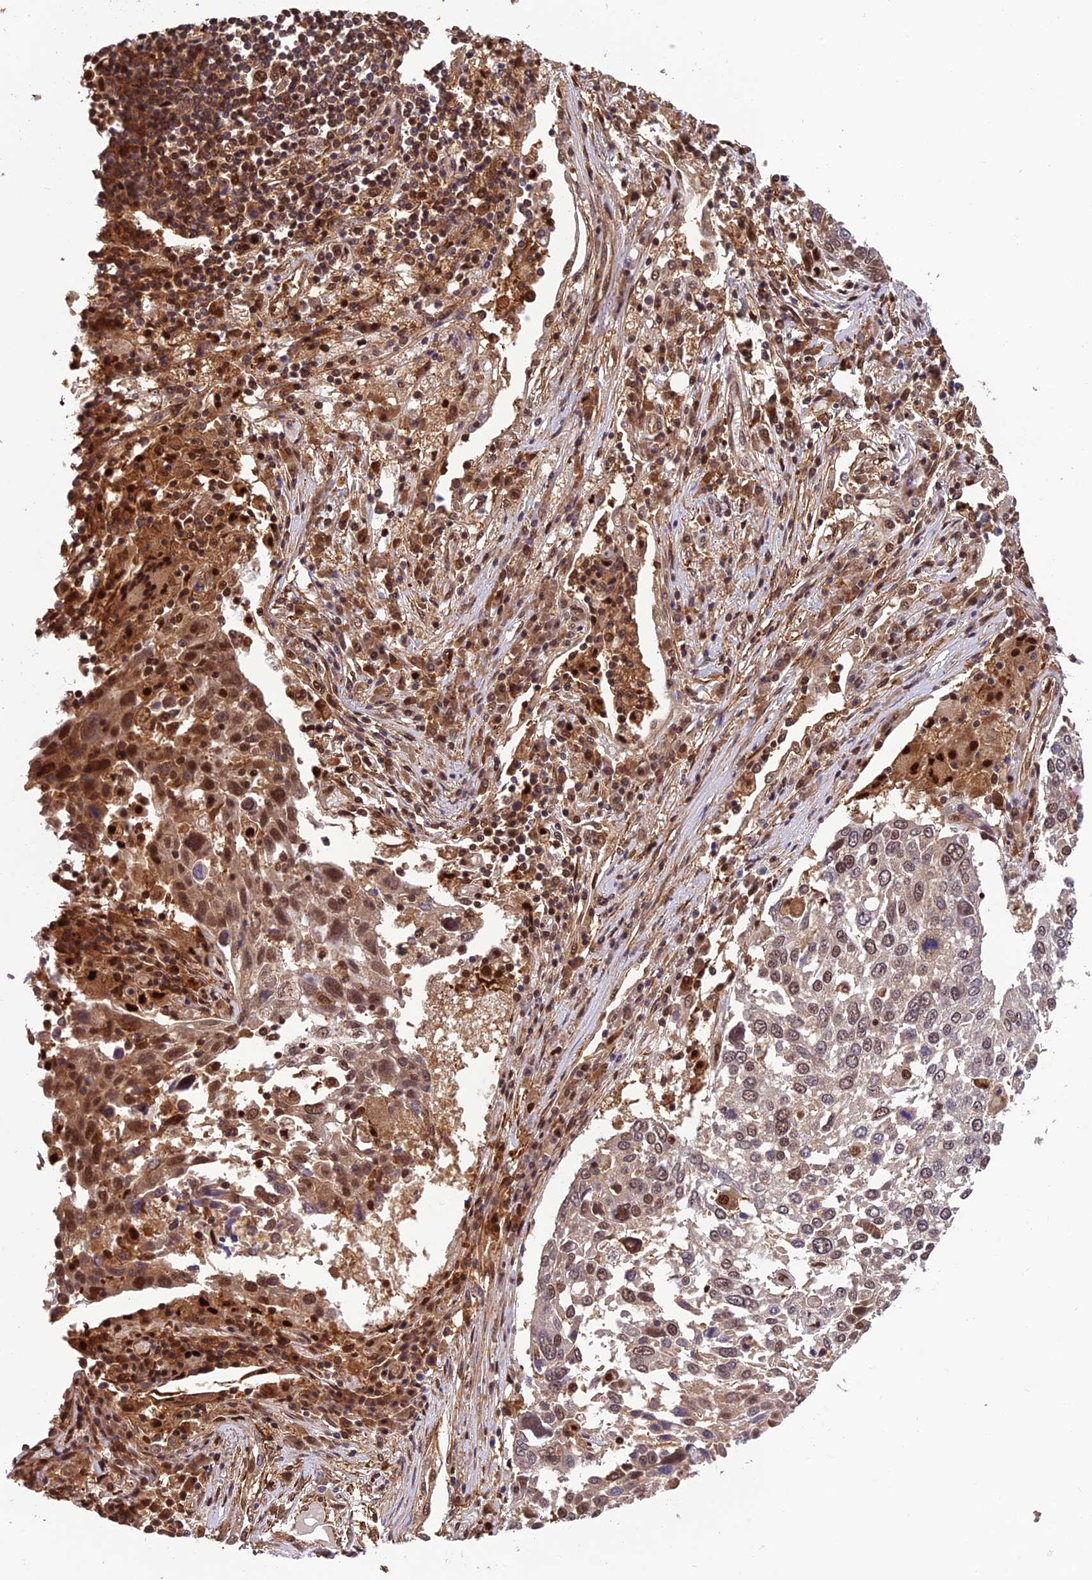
{"staining": {"intensity": "moderate", "quantity": "25%-75%", "location": "cytoplasmic/membranous,nuclear"}, "tissue": "lung cancer", "cell_type": "Tumor cells", "image_type": "cancer", "snomed": [{"axis": "morphology", "description": "Squamous cell carcinoma, NOS"}, {"axis": "topography", "description": "Lung"}], "caption": "Tumor cells demonstrate medium levels of moderate cytoplasmic/membranous and nuclear expression in approximately 25%-75% of cells in lung cancer. (IHC, brightfield microscopy, high magnification).", "gene": "PSMB3", "patient": {"sex": "male", "age": 65}}